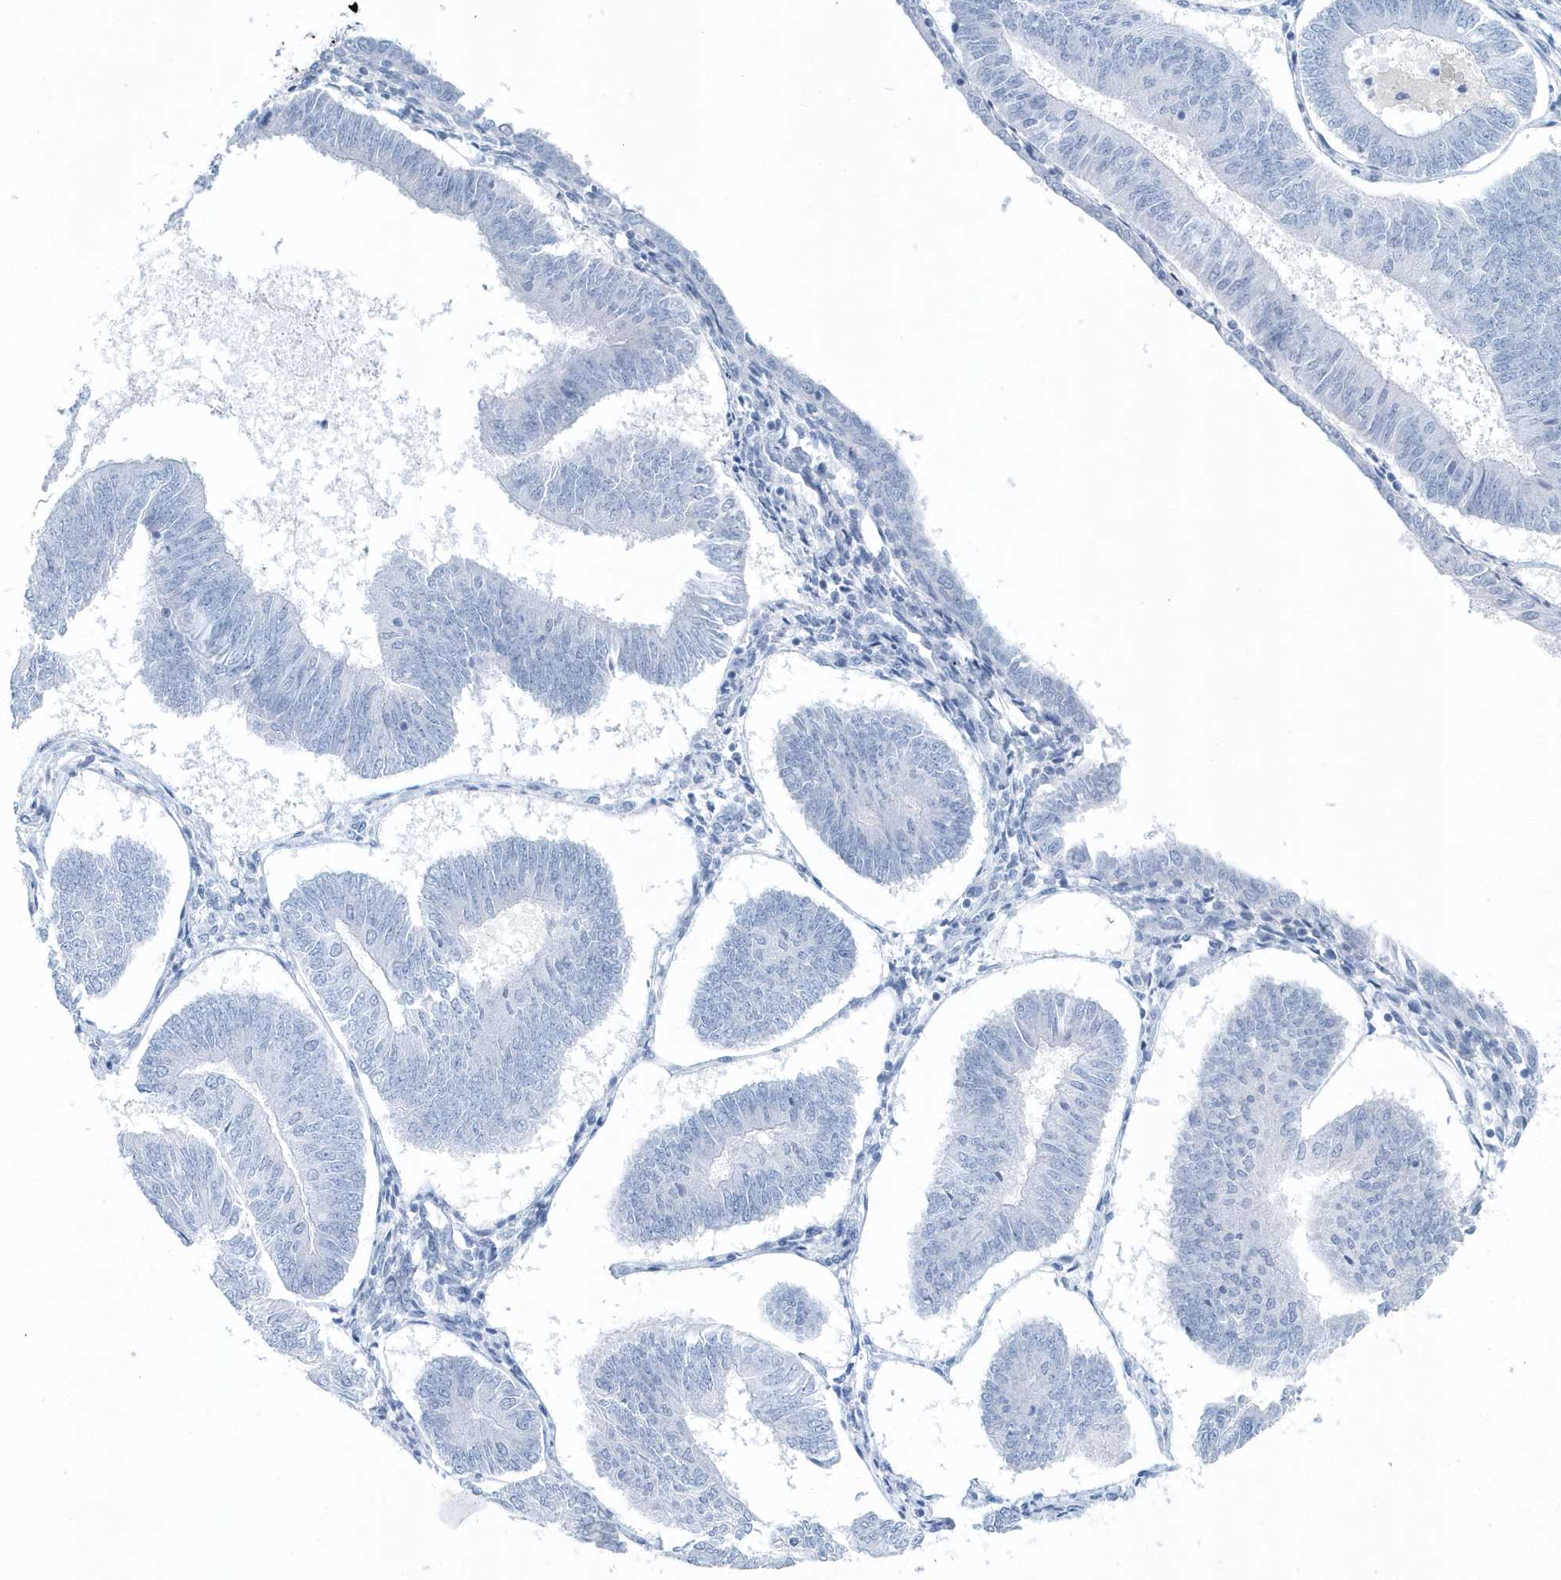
{"staining": {"intensity": "negative", "quantity": "none", "location": "none"}, "tissue": "endometrial cancer", "cell_type": "Tumor cells", "image_type": "cancer", "snomed": [{"axis": "morphology", "description": "Adenocarcinoma, NOS"}, {"axis": "topography", "description": "Endometrium"}], "caption": "This is an IHC image of human adenocarcinoma (endometrial). There is no expression in tumor cells.", "gene": "PTPRO", "patient": {"sex": "female", "age": 58}}